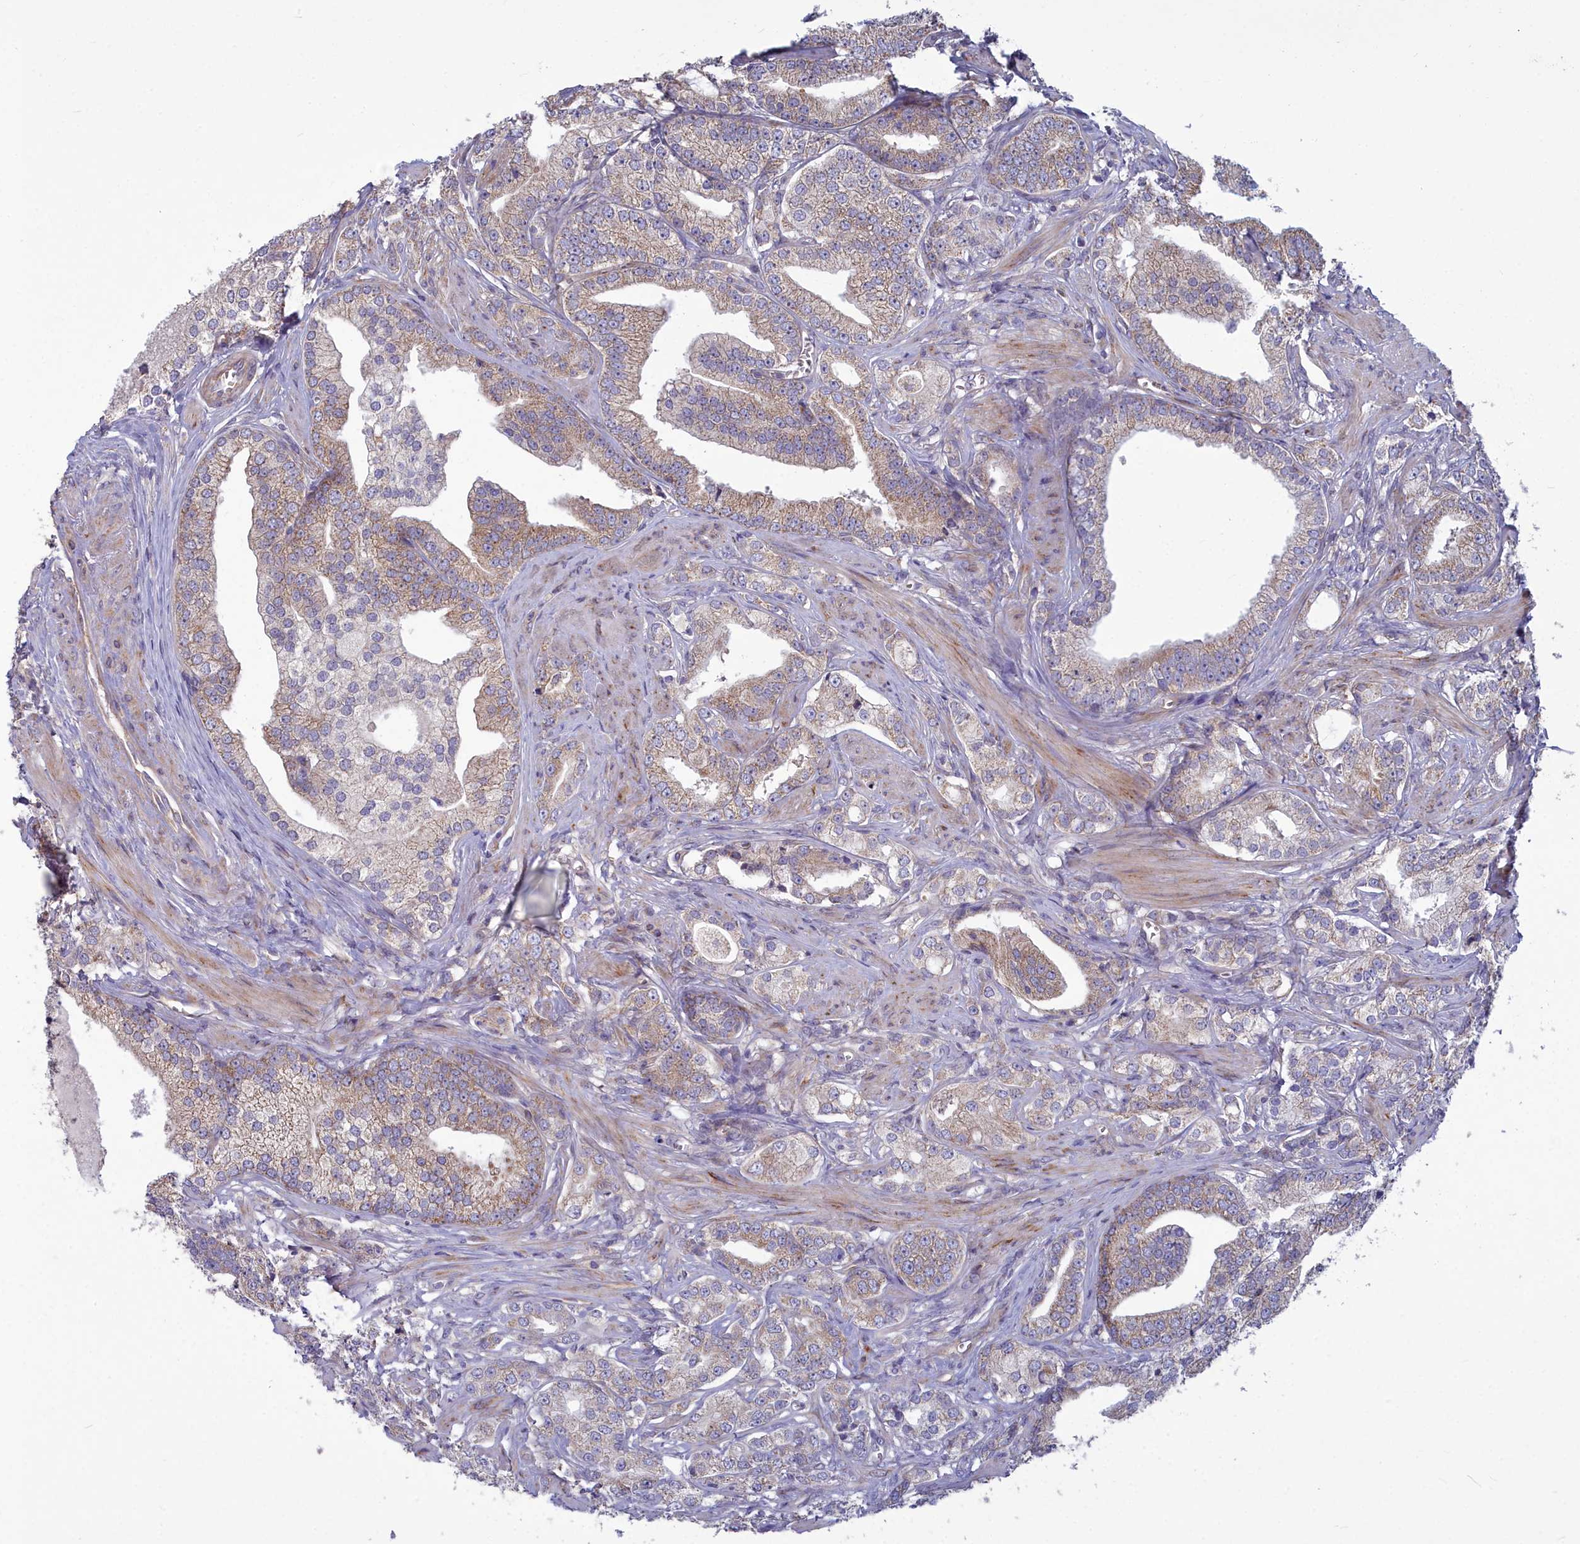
{"staining": {"intensity": "weak", "quantity": ">75%", "location": "cytoplasmic/membranous"}, "tissue": "prostate cancer", "cell_type": "Tumor cells", "image_type": "cancer", "snomed": [{"axis": "morphology", "description": "Adenocarcinoma, High grade"}, {"axis": "topography", "description": "Prostate"}], "caption": "Immunohistochemistry (DAB) staining of human prostate cancer exhibits weak cytoplasmic/membranous protein positivity in about >75% of tumor cells.", "gene": "COX20", "patient": {"sex": "male", "age": 50}}